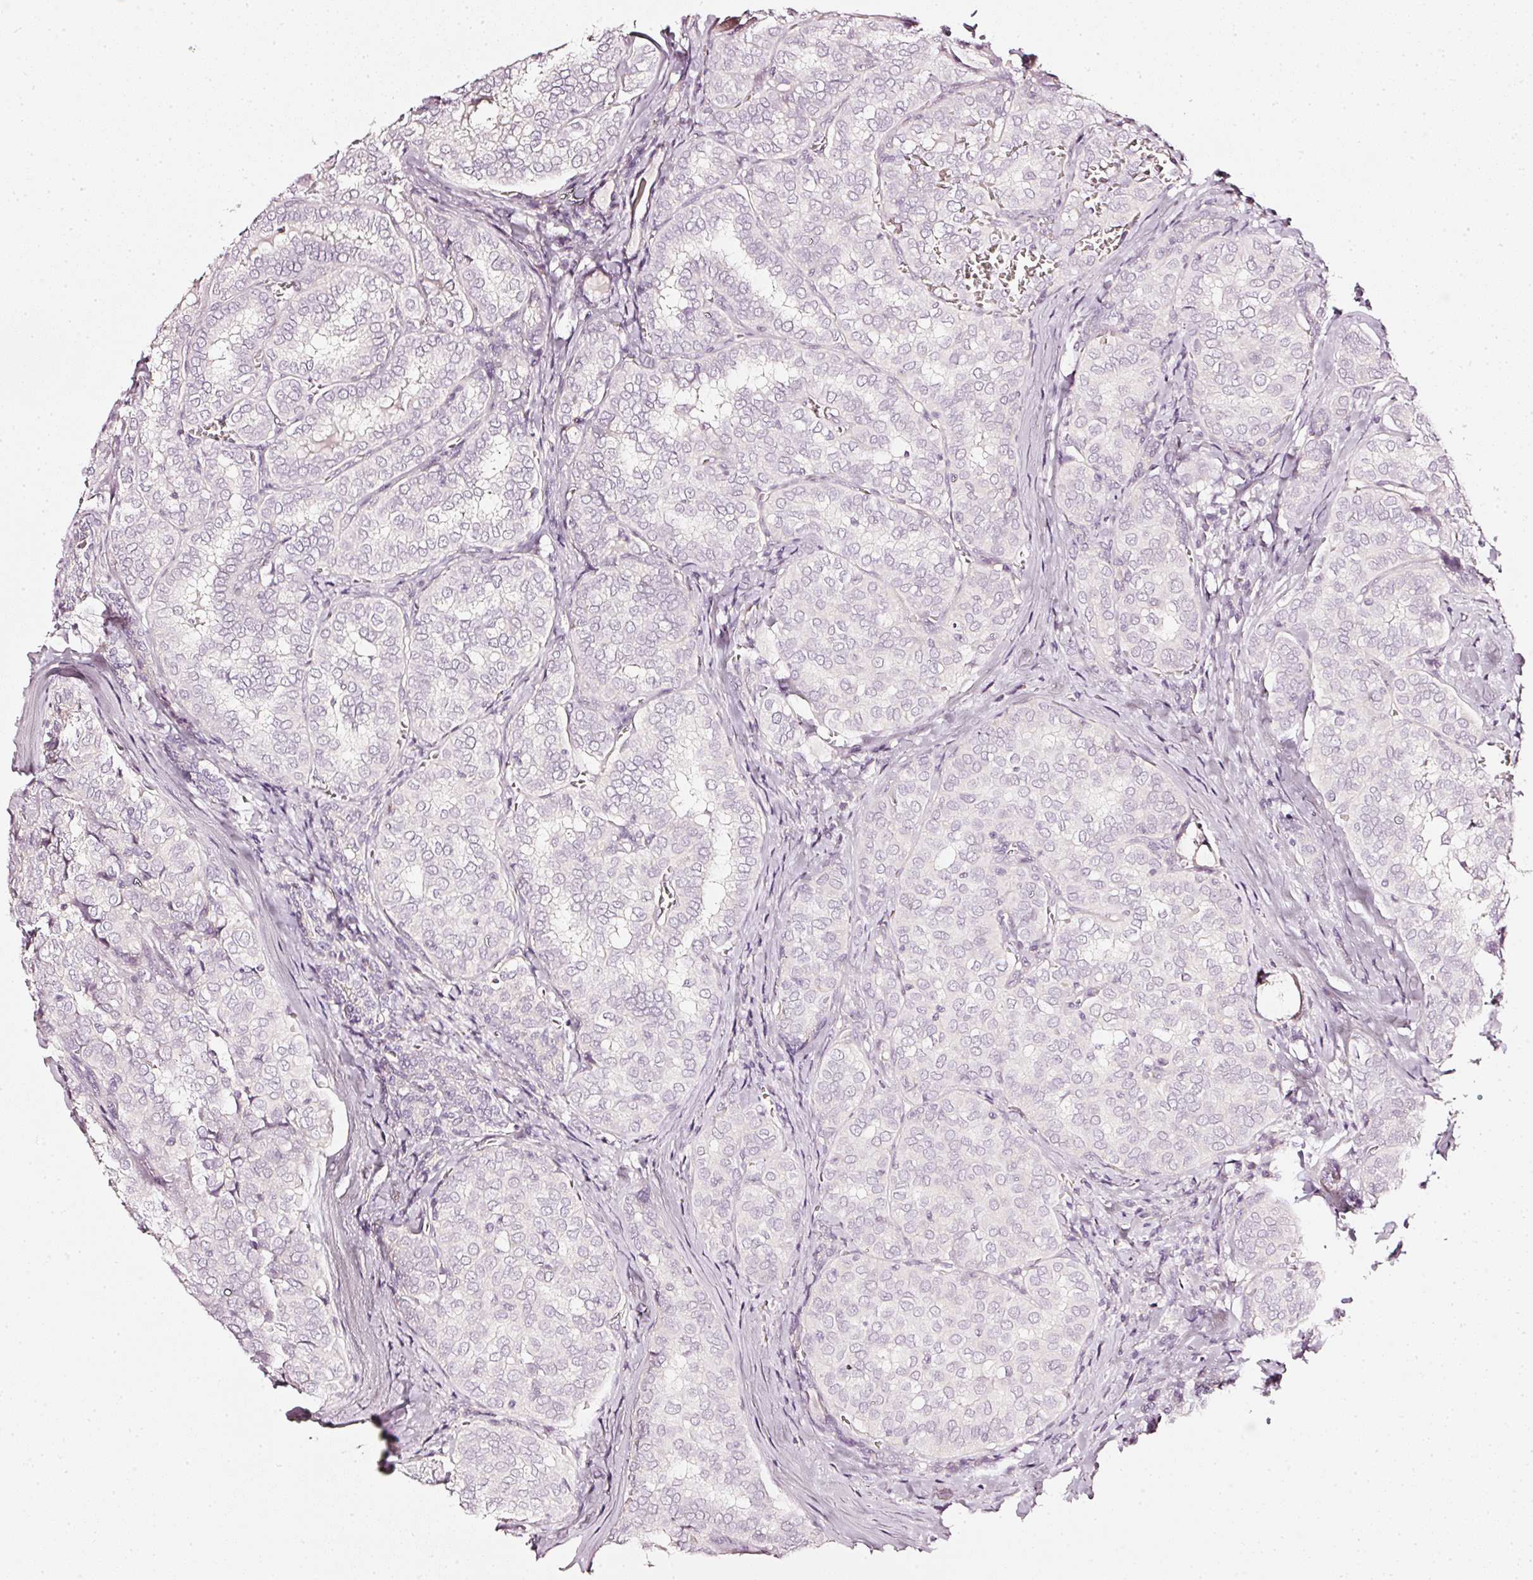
{"staining": {"intensity": "negative", "quantity": "none", "location": "none"}, "tissue": "thyroid cancer", "cell_type": "Tumor cells", "image_type": "cancer", "snomed": [{"axis": "morphology", "description": "Papillary adenocarcinoma, NOS"}, {"axis": "topography", "description": "Thyroid gland"}], "caption": "Protein analysis of thyroid papillary adenocarcinoma reveals no significant positivity in tumor cells.", "gene": "CNP", "patient": {"sex": "female", "age": 30}}